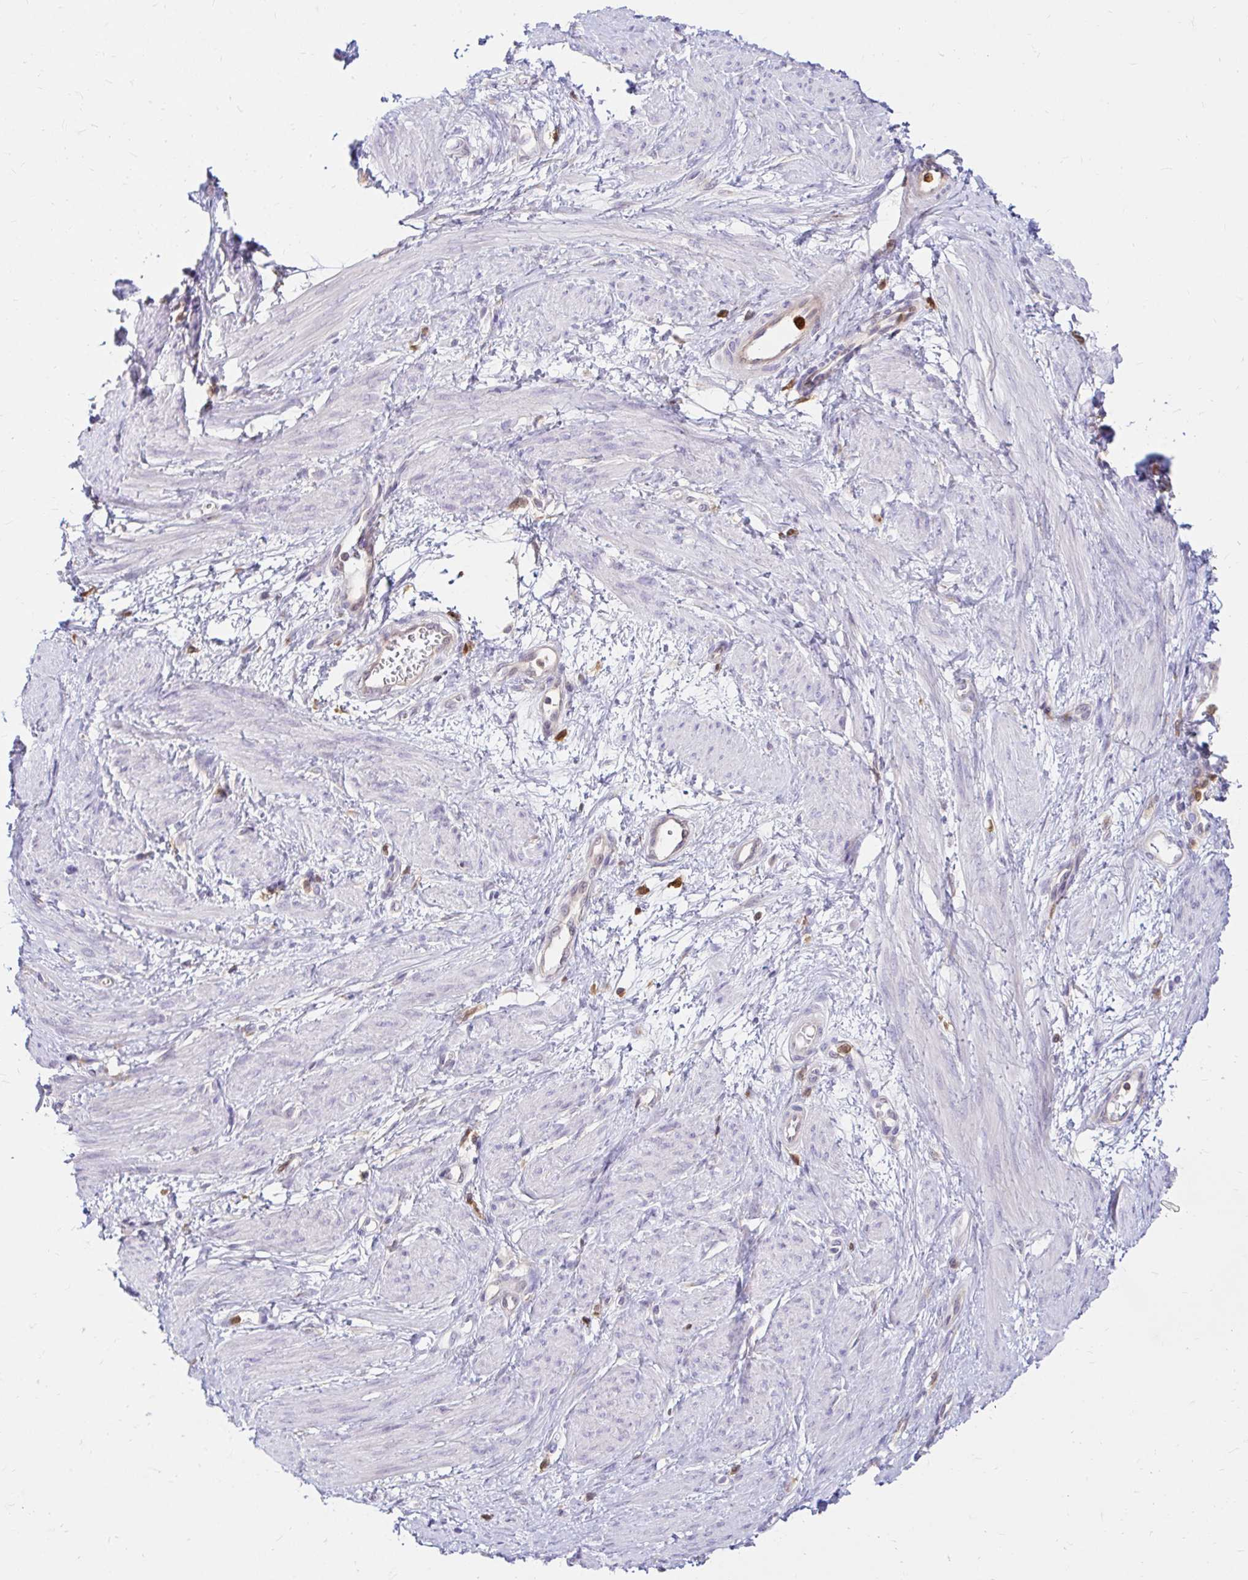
{"staining": {"intensity": "negative", "quantity": "none", "location": "none"}, "tissue": "smooth muscle", "cell_type": "Smooth muscle cells", "image_type": "normal", "snomed": [{"axis": "morphology", "description": "Normal tissue, NOS"}, {"axis": "topography", "description": "Smooth muscle"}, {"axis": "topography", "description": "Uterus"}], "caption": "The image exhibits no significant expression in smooth muscle cells of smooth muscle.", "gene": "PYCARD", "patient": {"sex": "female", "age": 39}}